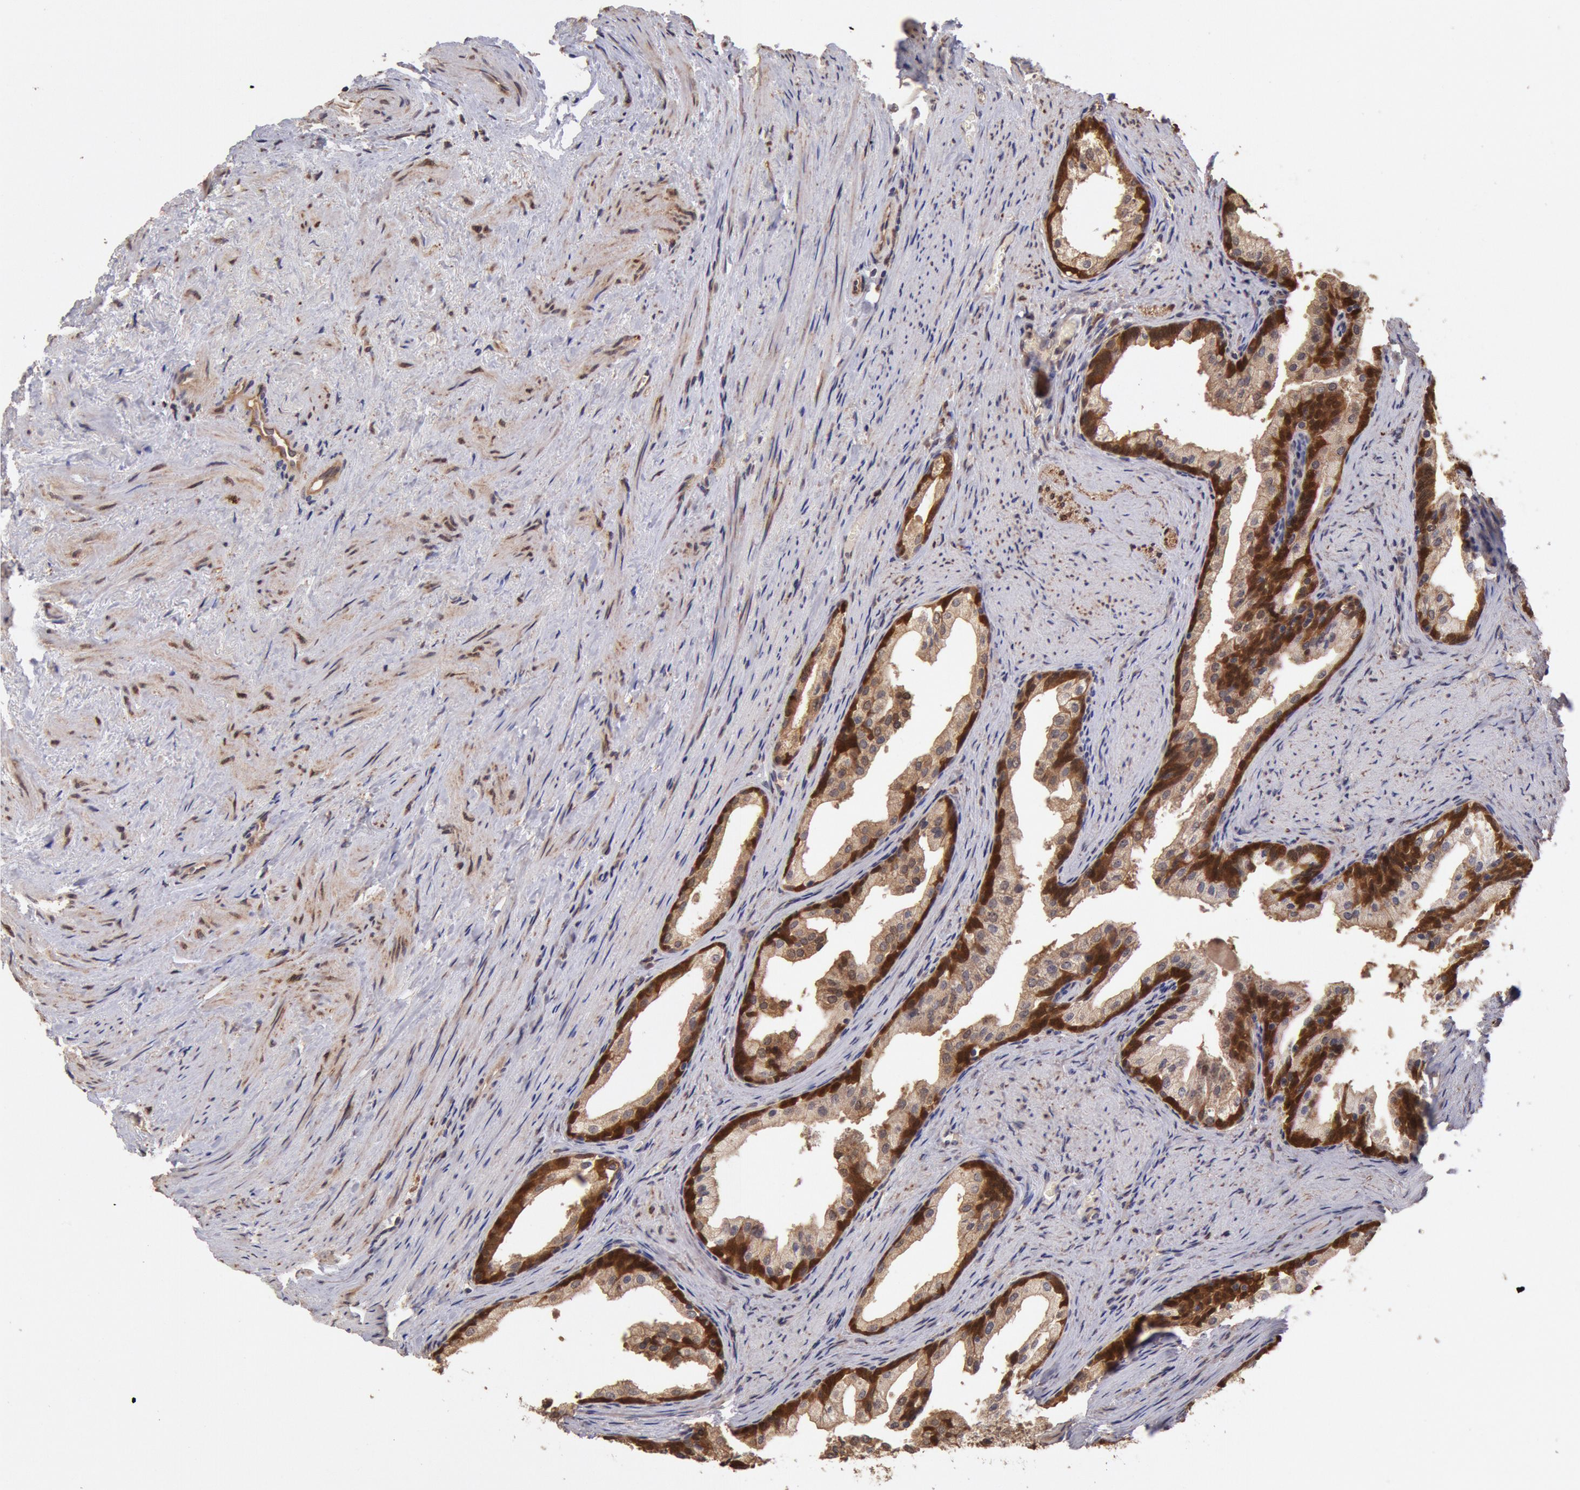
{"staining": {"intensity": "strong", "quantity": ">75%", "location": "cytoplasmic/membranous,nuclear"}, "tissue": "prostate cancer", "cell_type": "Tumor cells", "image_type": "cancer", "snomed": [{"axis": "morphology", "description": "Adenocarcinoma, Medium grade"}, {"axis": "topography", "description": "Prostate"}], "caption": "DAB (3,3'-diaminobenzidine) immunohistochemical staining of prostate medium-grade adenocarcinoma demonstrates strong cytoplasmic/membranous and nuclear protein staining in about >75% of tumor cells. (DAB (3,3'-diaminobenzidine) IHC with brightfield microscopy, high magnification).", "gene": "COMT", "patient": {"sex": "male", "age": 60}}